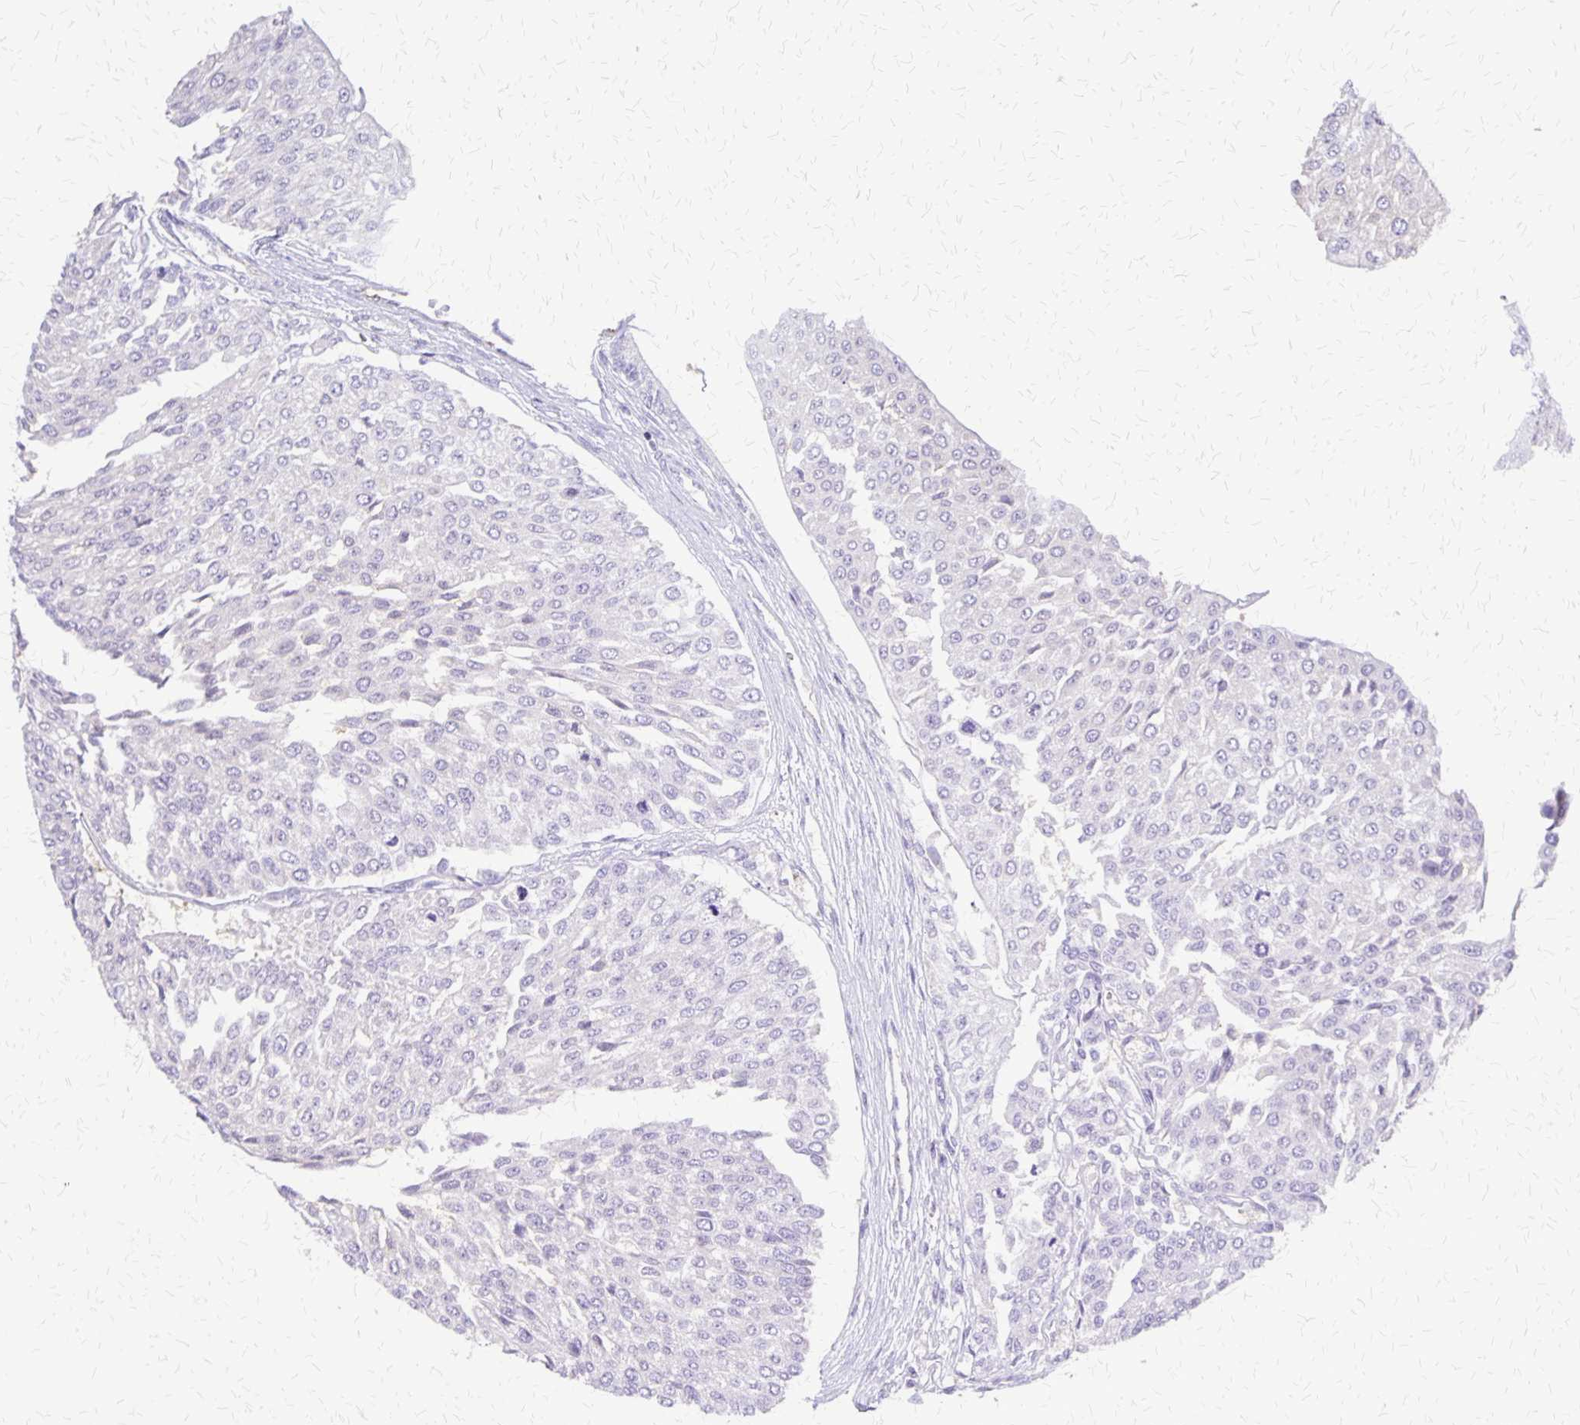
{"staining": {"intensity": "negative", "quantity": "none", "location": "none"}, "tissue": "urothelial cancer", "cell_type": "Tumor cells", "image_type": "cancer", "snomed": [{"axis": "morphology", "description": "Urothelial carcinoma, NOS"}, {"axis": "topography", "description": "Urinary bladder"}], "caption": "This is an IHC image of transitional cell carcinoma. There is no positivity in tumor cells.", "gene": "SI", "patient": {"sex": "male", "age": 67}}